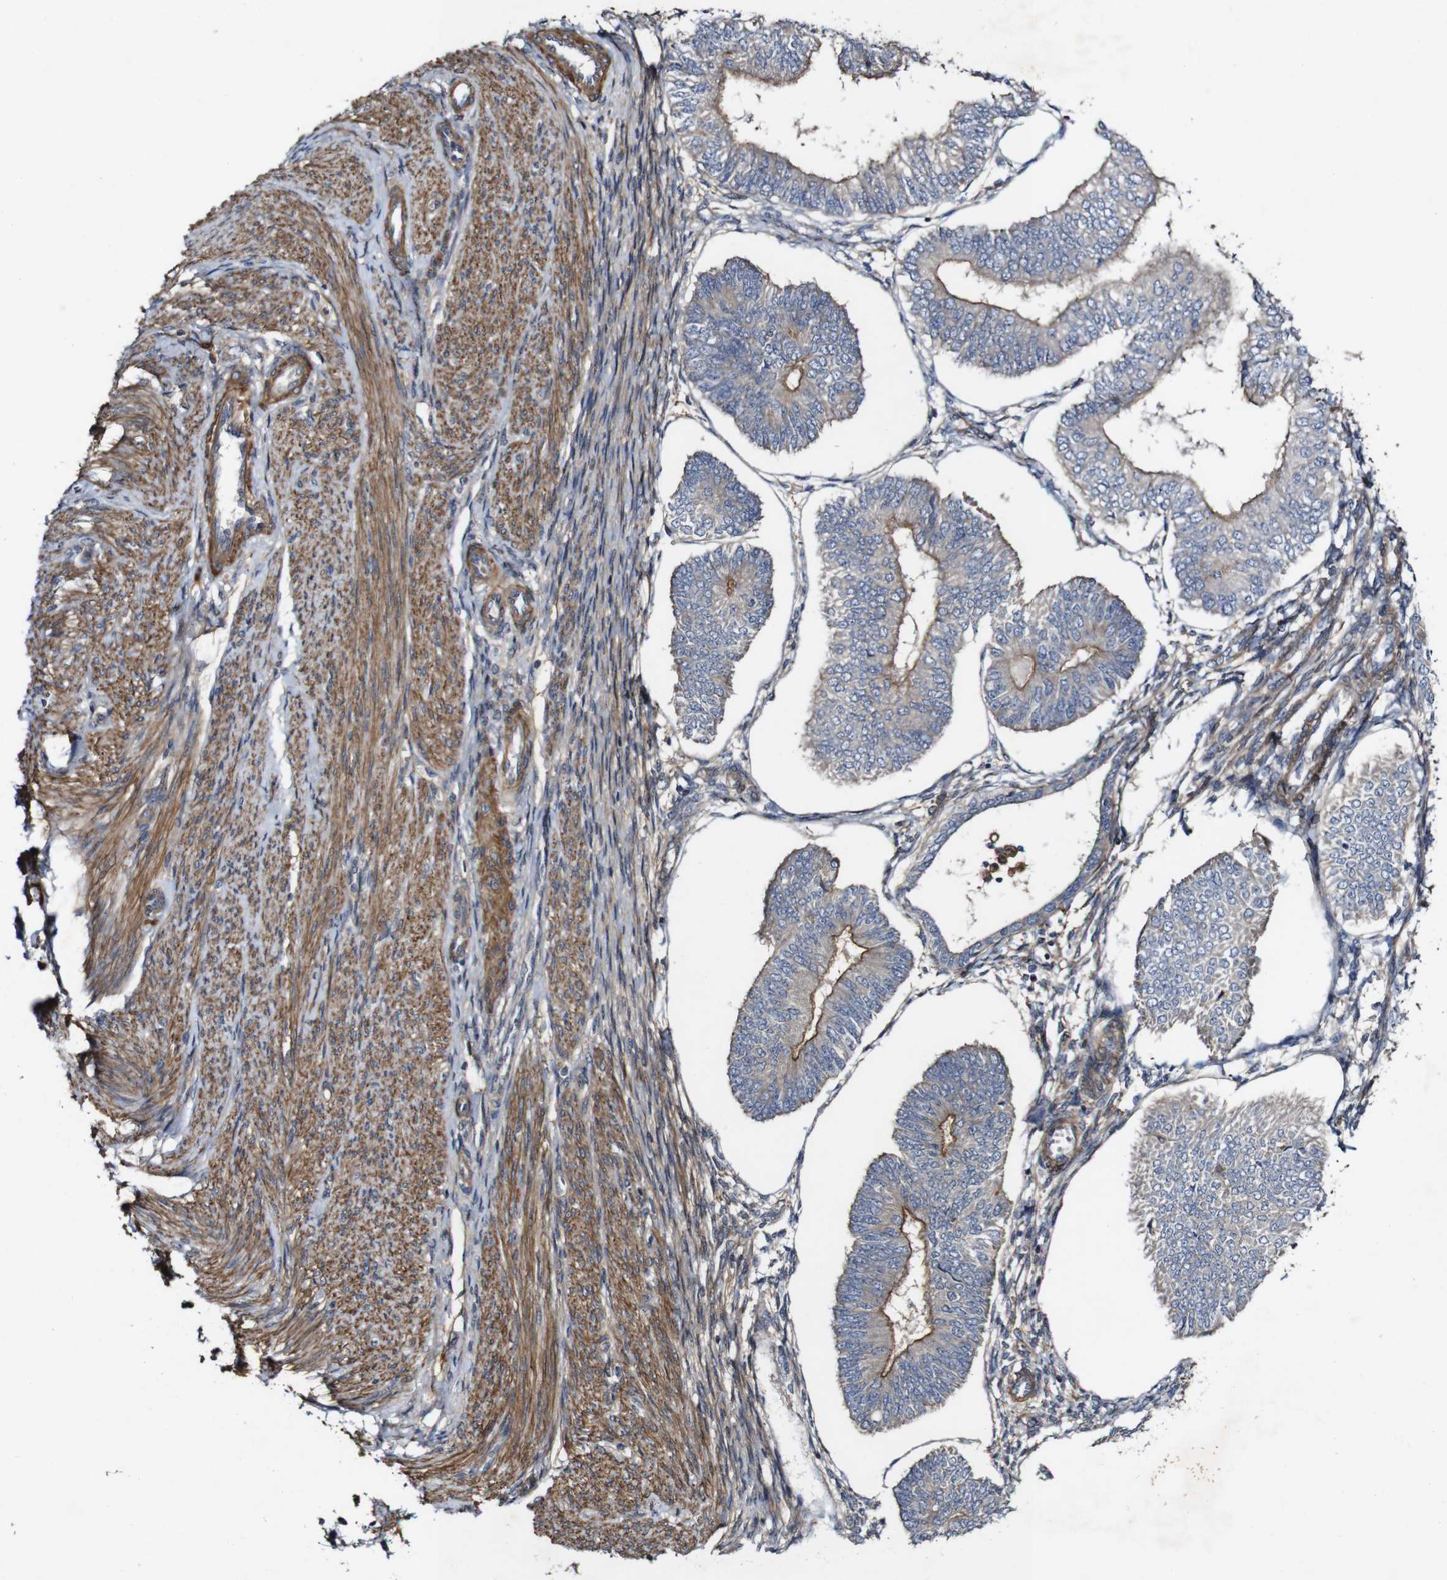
{"staining": {"intensity": "moderate", "quantity": ">75%", "location": "cytoplasmic/membranous"}, "tissue": "endometrial cancer", "cell_type": "Tumor cells", "image_type": "cancer", "snomed": [{"axis": "morphology", "description": "Adenocarcinoma, NOS"}, {"axis": "topography", "description": "Endometrium"}], "caption": "A photomicrograph of human endometrial cancer (adenocarcinoma) stained for a protein exhibits moderate cytoplasmic/membranous brown staining in tumor cells.", "gene": "GSDME", "patient": {"sex": "female", "age": 58}}